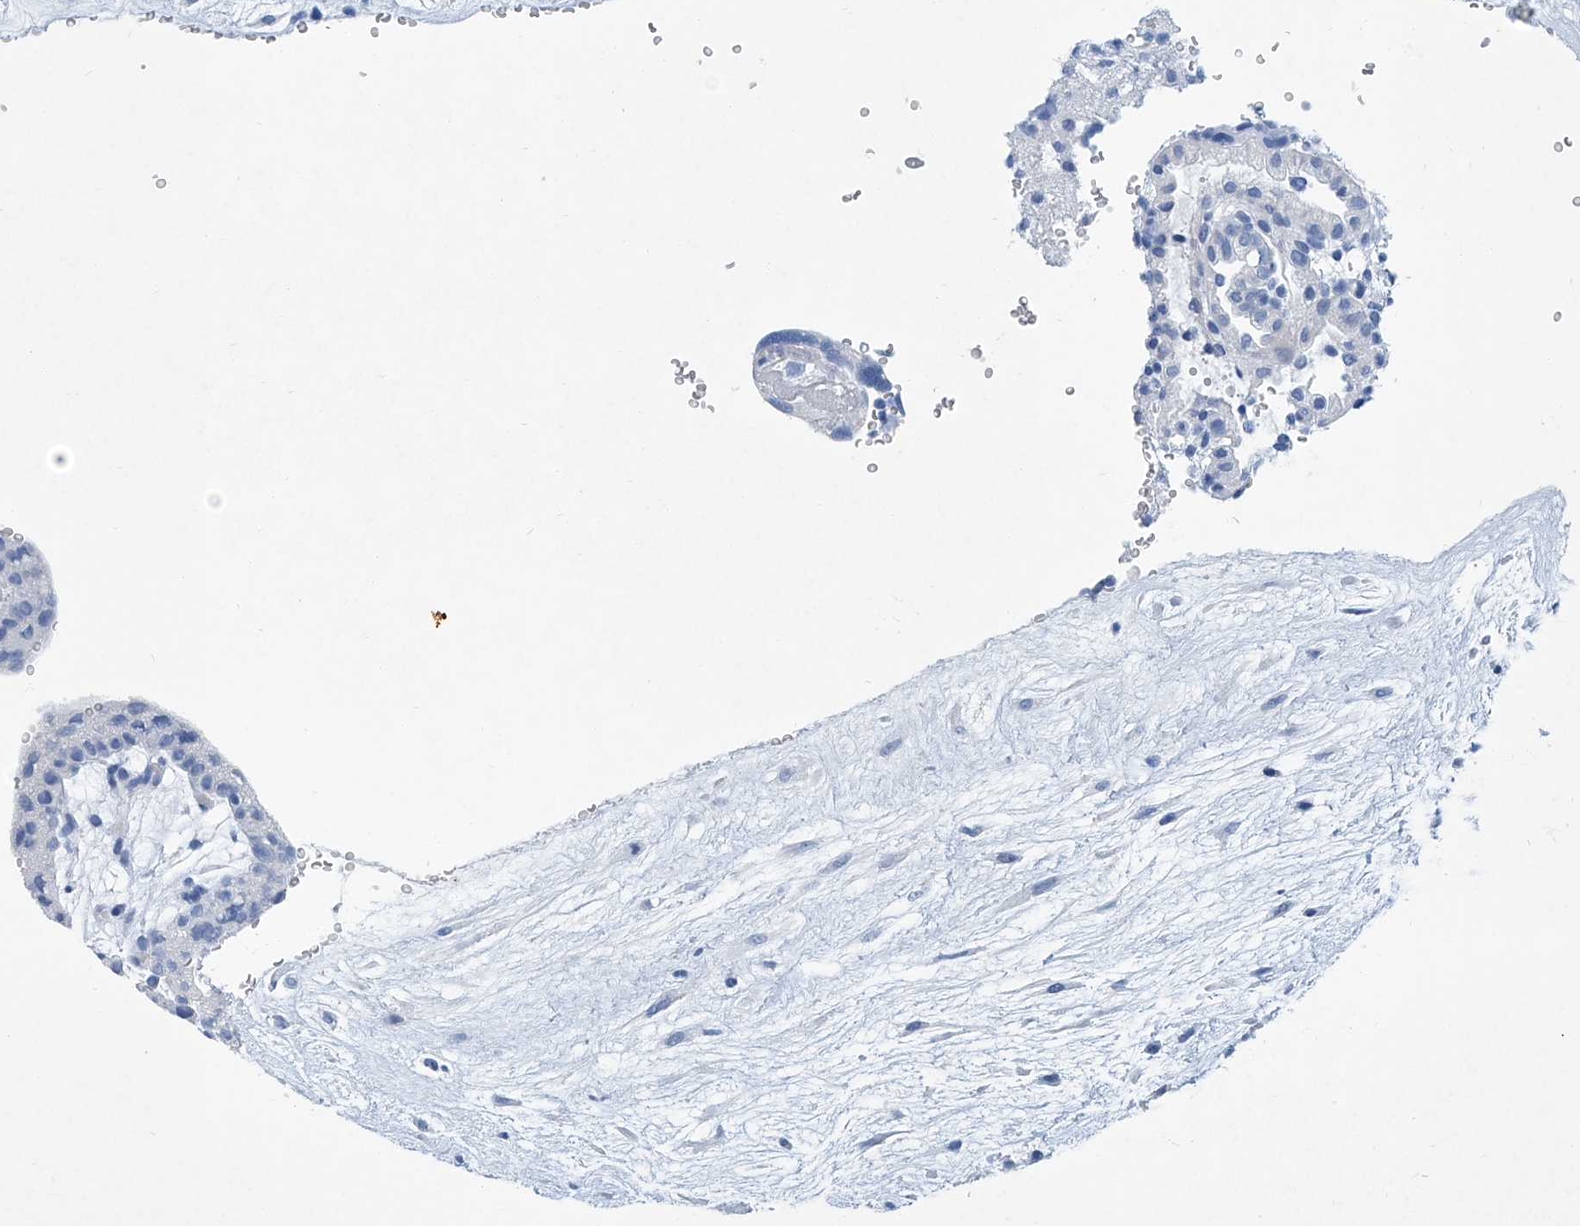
{"staining": {"intensity": "negative", "quantity": "none", "location": "none"}, "tissue": "placenta", "cell_type": "Decidual cells", "image_type": "normal", "snomed": [{"axis": "morphology", "description": "Normal tissue, NOS"}, {"axis": "topography", "description": "Placenta"}], "caption": "Photomicrograph shows no significant protein expression in decidual cells of normal placenta. (DAB IHC with hematoxylin counter stain).", "gene": "CYP2A7", "patient": {"sex": "female", "age": 18}}